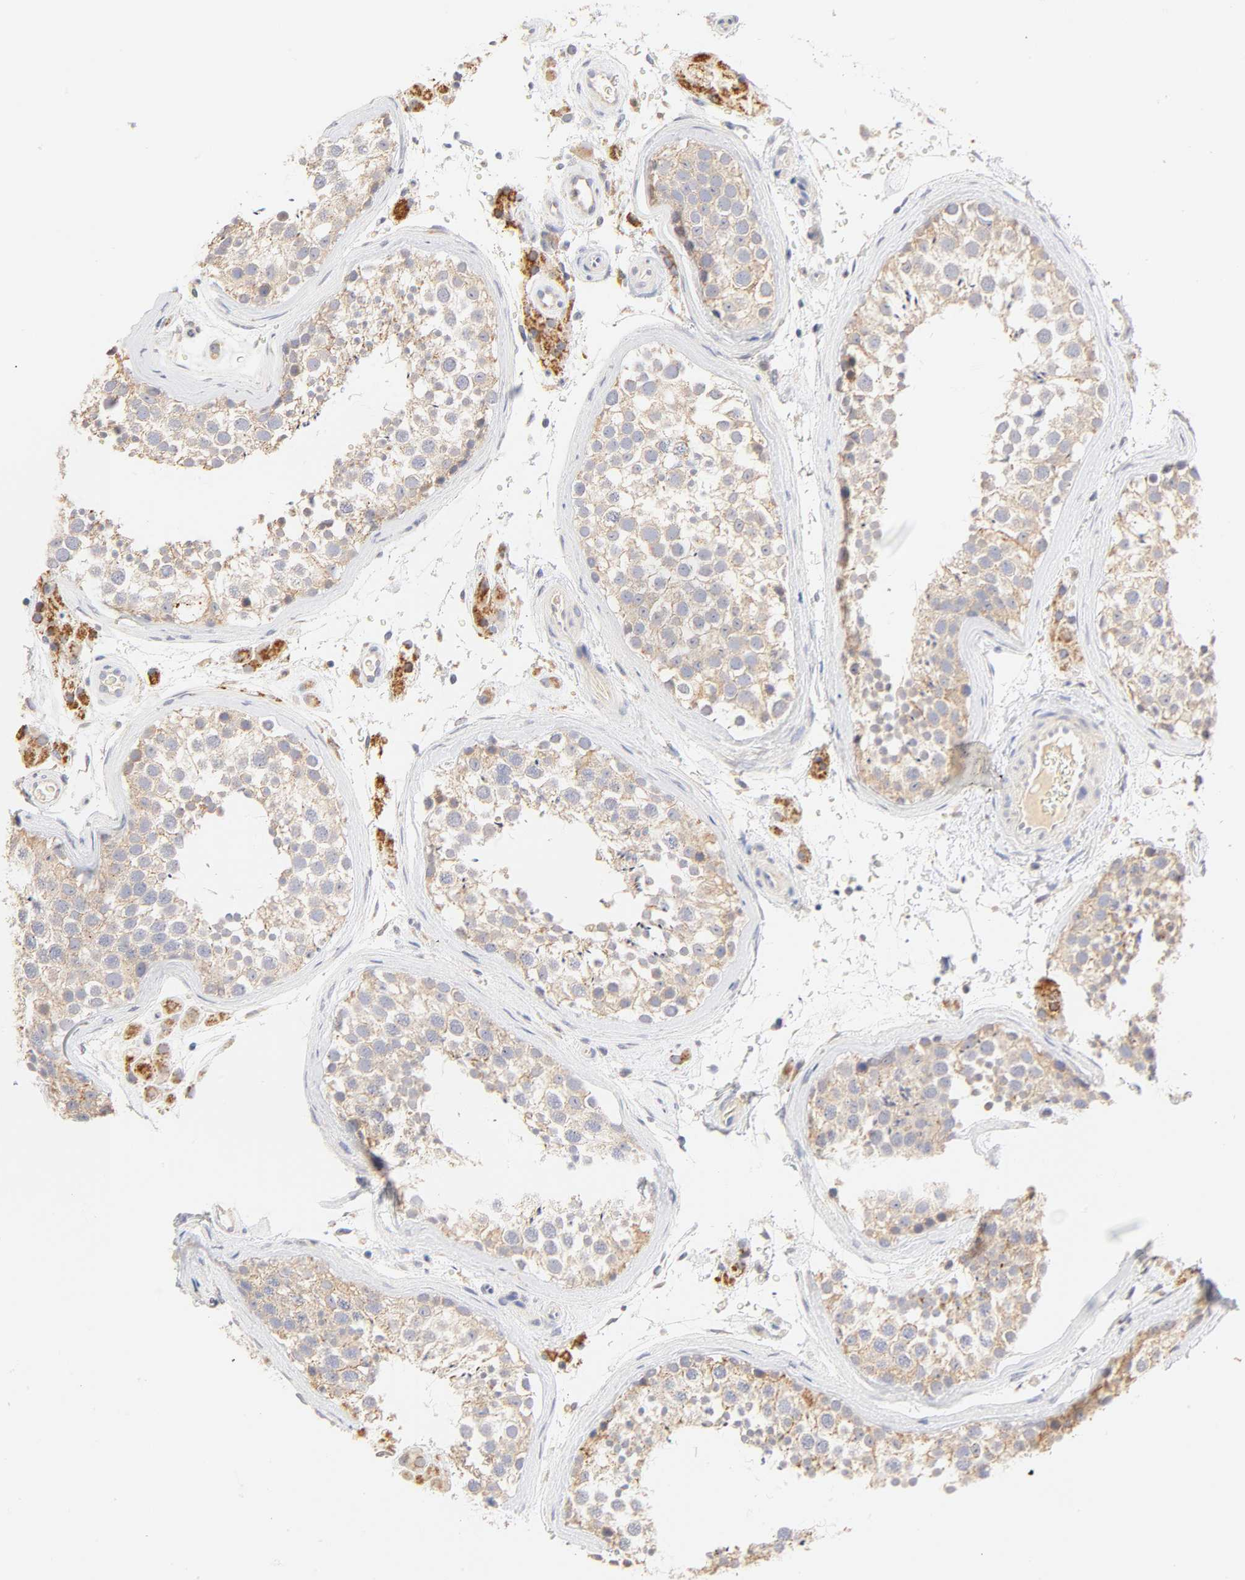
{"staining": {"intensity": "moderate", "quantity": ">75%", "location": "cytoplasmic/membranous"}, "tissue": "testis", "cell_type": "Cells in seminiferous ducts", "image_type": "normal", "snomed": [{"axis": "morphology", "description": "Normal tissue, NOS"}, {"axis": "topography", "description": "Testis"}], "caption": "Unremarkable testis was stained to show a protein in brown. There is medium levels of moderate cytoplasmic/membranous staining in approximately >75% of cells in seminiferous ducts. The staining was performed using DAB, with brown indicating positive protein expression. Nuclei are stained blue with hematoxylin.", "gene": "MTERF2", "patient": {"sex": "male", "age": 46}}